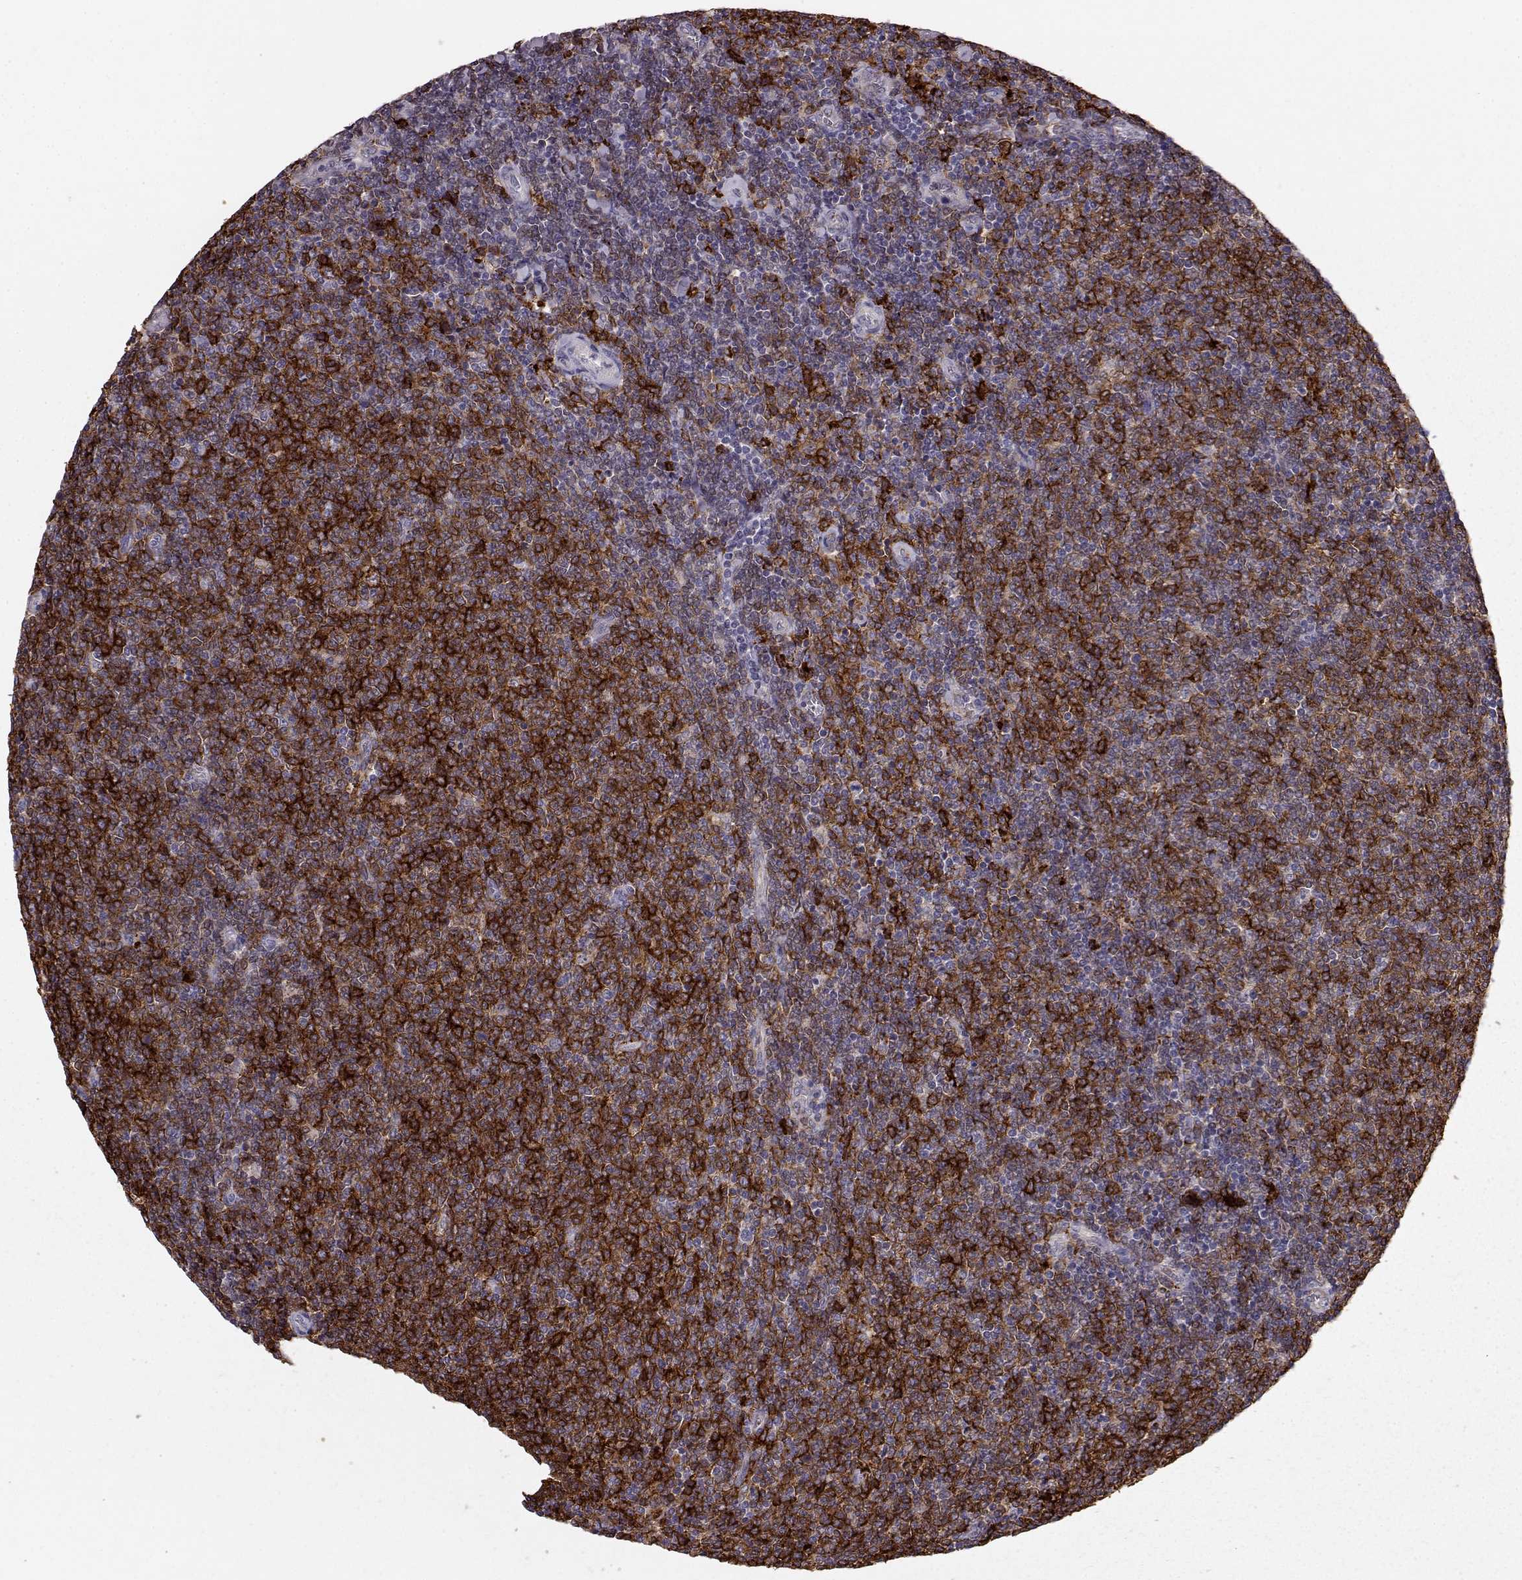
{"staining": {"intensity": "strong", "quantity": "25%-75%", "location": "cytoplasmic/membranous"}, "tissue": "lymphoma", "cell_type": "Tumor cells", "image_type": "cancer", "snomed": [{"axis": "morphology", "description": "Malignant lymphoma, non-Hodgkin's type, Low grade"}, {"axis": "topography", "description": "Lymph node"}], "caption": "This is an image of immunohistochemistry (IHC) staining of malignant lymphoma, non-Hodgkin's type (low-grade), which shows strong expression in the cytoplasmic/membranous of tumor cells.", "gene": "CCNF", "patient": {"sex": "male", "age": 52}}